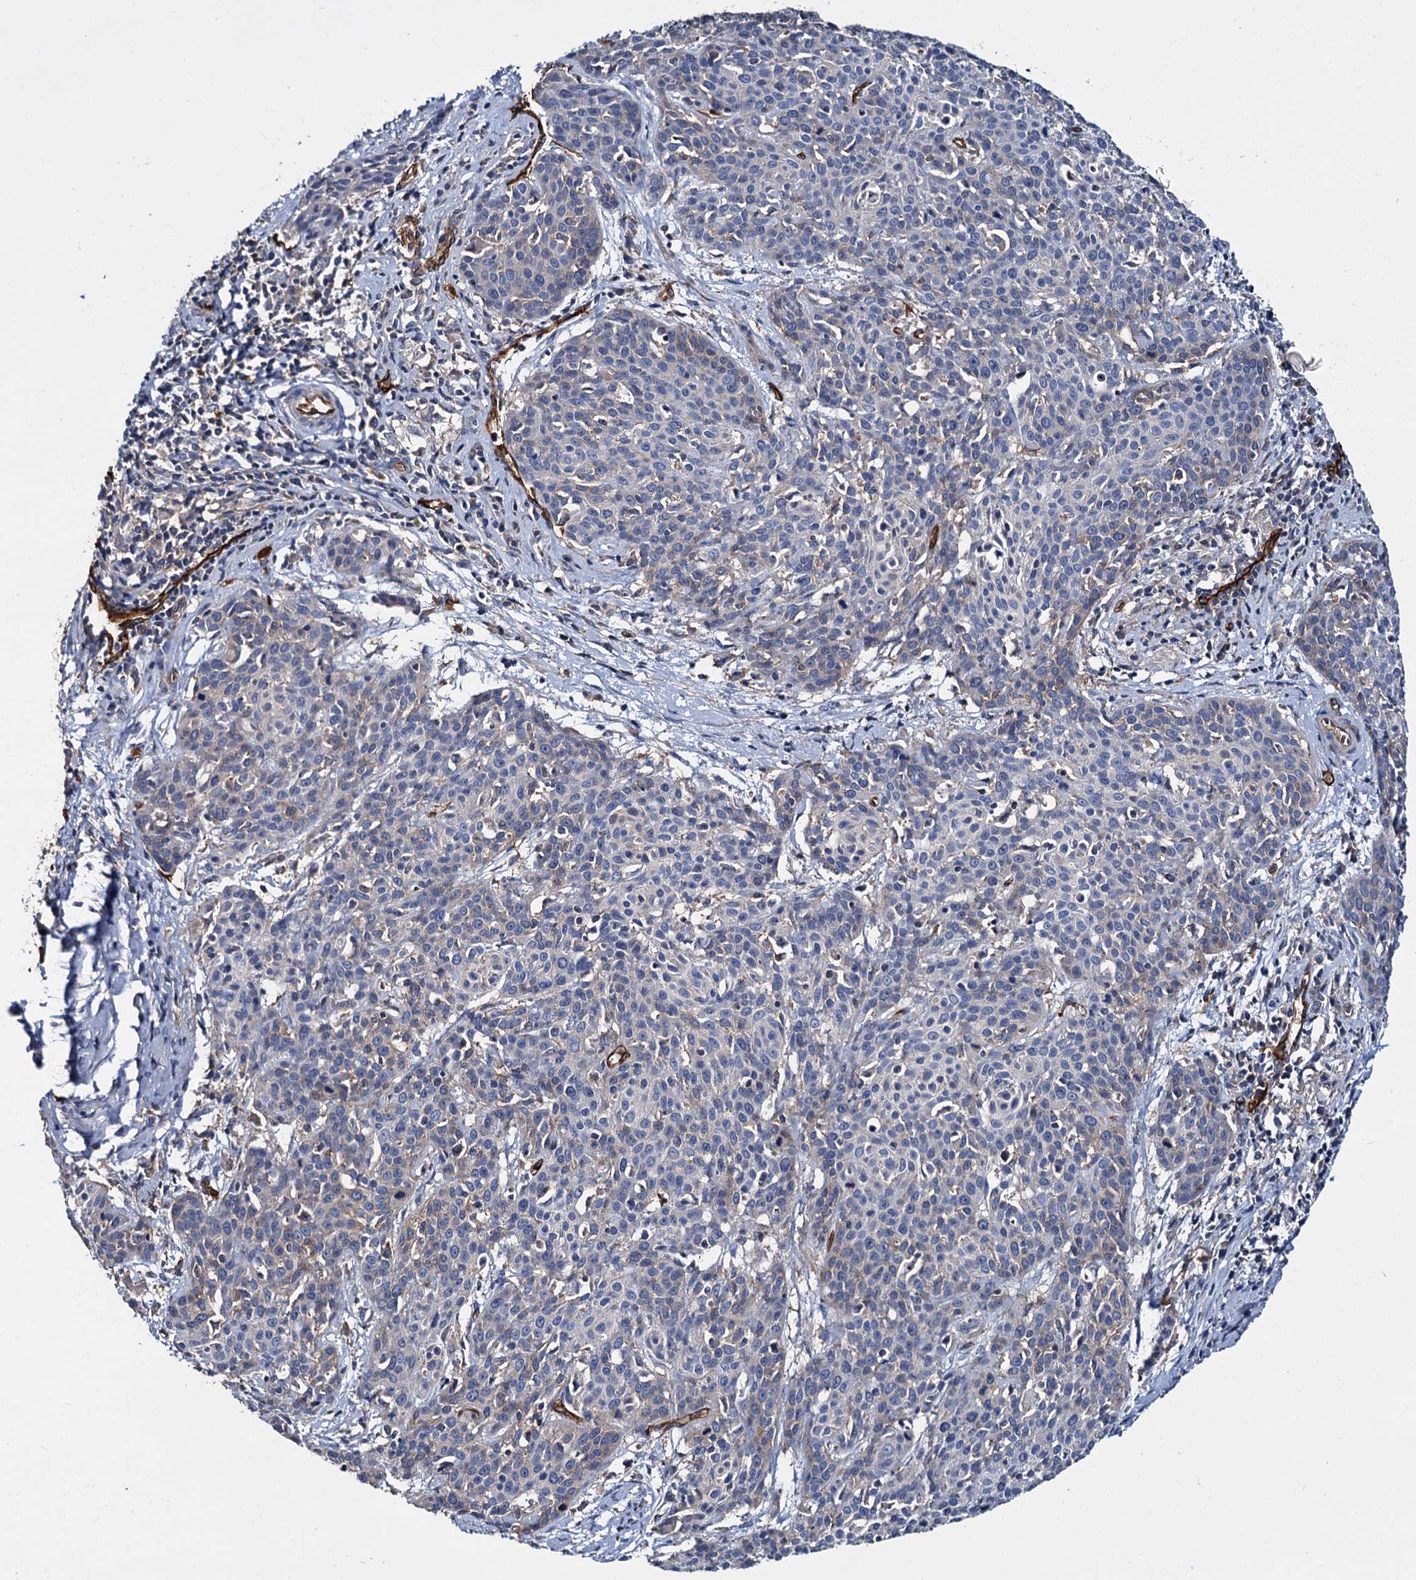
{"staining": {"intensity": "negative", "quantity": "none", "location": "none"}, "tissue": "cervical cancer", "cell_type": "Tumor cells", "image_type": "cancer", "snomed": [{"axis": "morphology", "description": "Squamous cell carcinoma, NOS"}, {"axis": "topography", "description": "Cervix"}], "caption": "IHC image of neoplastic tissue: human cervical squamous cell carcinoma stained with DAB exhibits no significant protein expression in tumor cells.", "gene": "CACNA1C", "patient": {"sex": "female", "age": 38}}